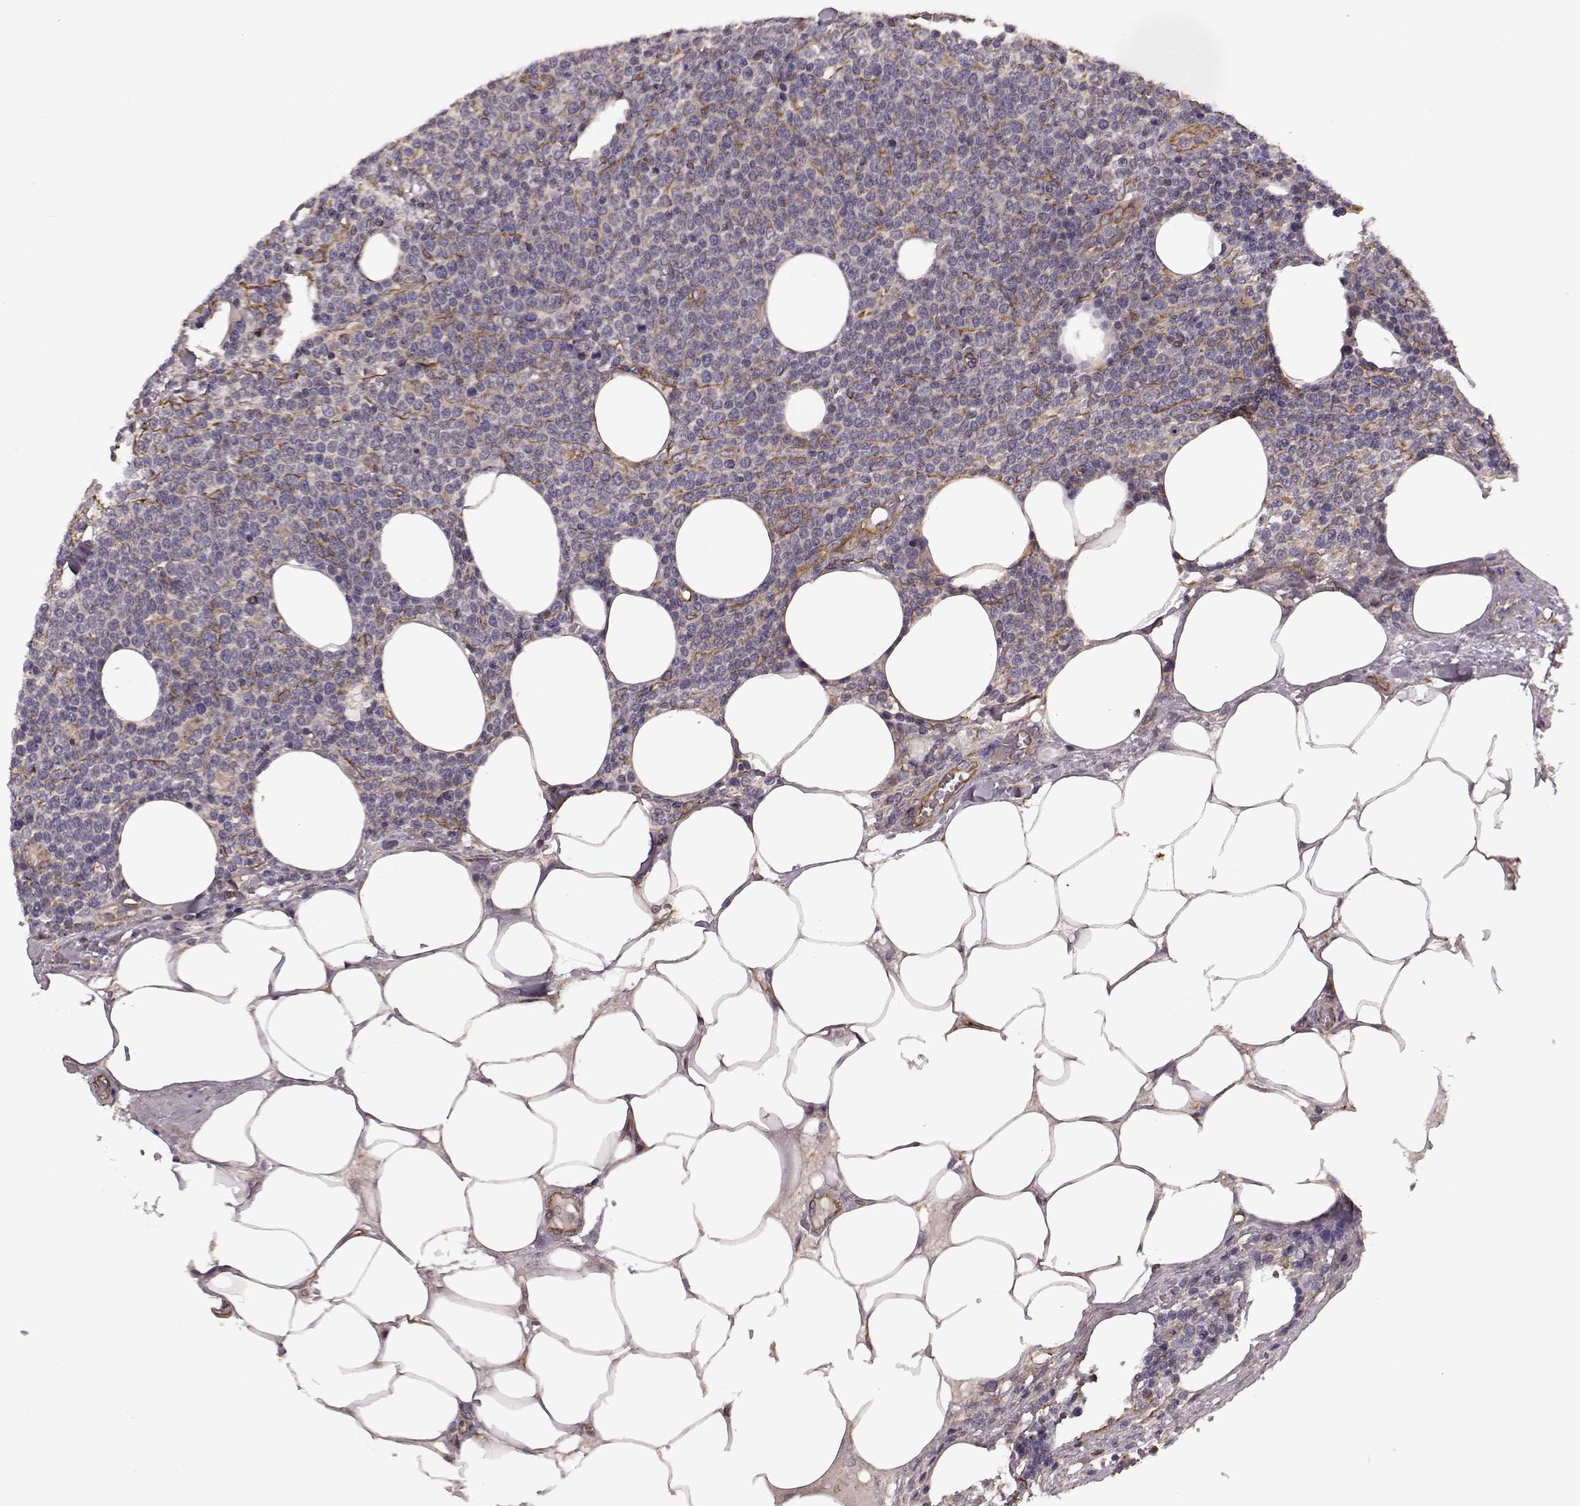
{"staining": {"intensity": "negative", "quantity": "none", "location": "none"}, "tissue": "lymphoma", "cell_type": "Tumor cells", "image_type": "cancer", "snomed": [{"axis": "morphology", "description": "Malignant lymphoma, non-Hodgkin's type, High grade"}, {"axis": "topography", "description": "Lymph node"}], "caption": "Tumor cells show no significant expression in high-grade malignant lymphoma, non-Hodgkin's type.", "gene": "NTF3", "patient": {"sex": "male", "age": 61}}